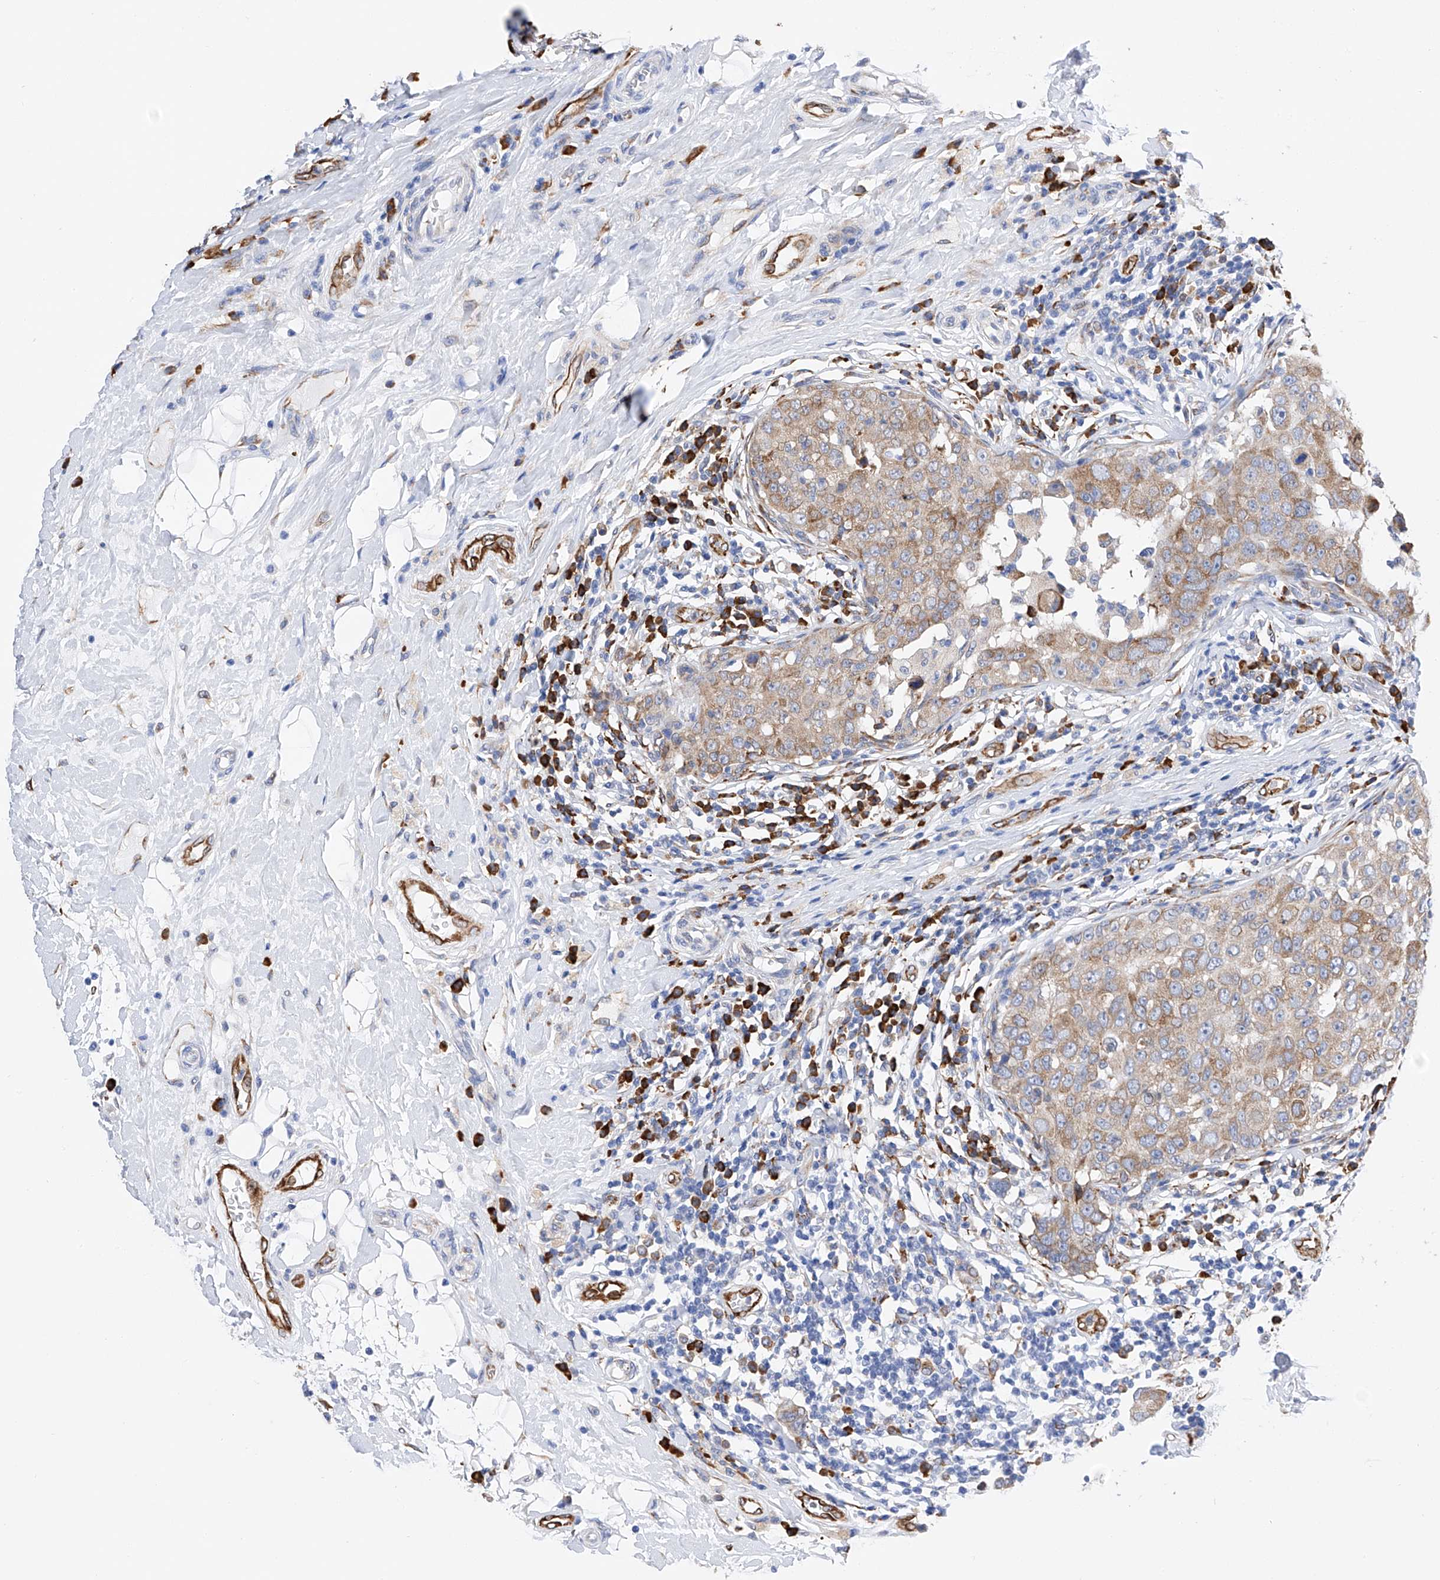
{"staining": {"intensity": "weak", "quantity": ">75%", "location": "cytoplasmic/membranous"}, "tissue": "breast cancer", "cell_type": "Tumor cells", "image_type": "cancer", "snomed": [{"axis": "morphology", "description": "Duct carcinoma"}, {"axis": "topography", "description": "Breast"}], "caption": "IHC histopathology image of human breast cancer stained for a protein (brown), which shows low levels of weak cytoplasmic/membranous positivity in about >75% of tumor cells.", "gene": "PDIA5", "patient": {"sex": "female", "age": 27}}